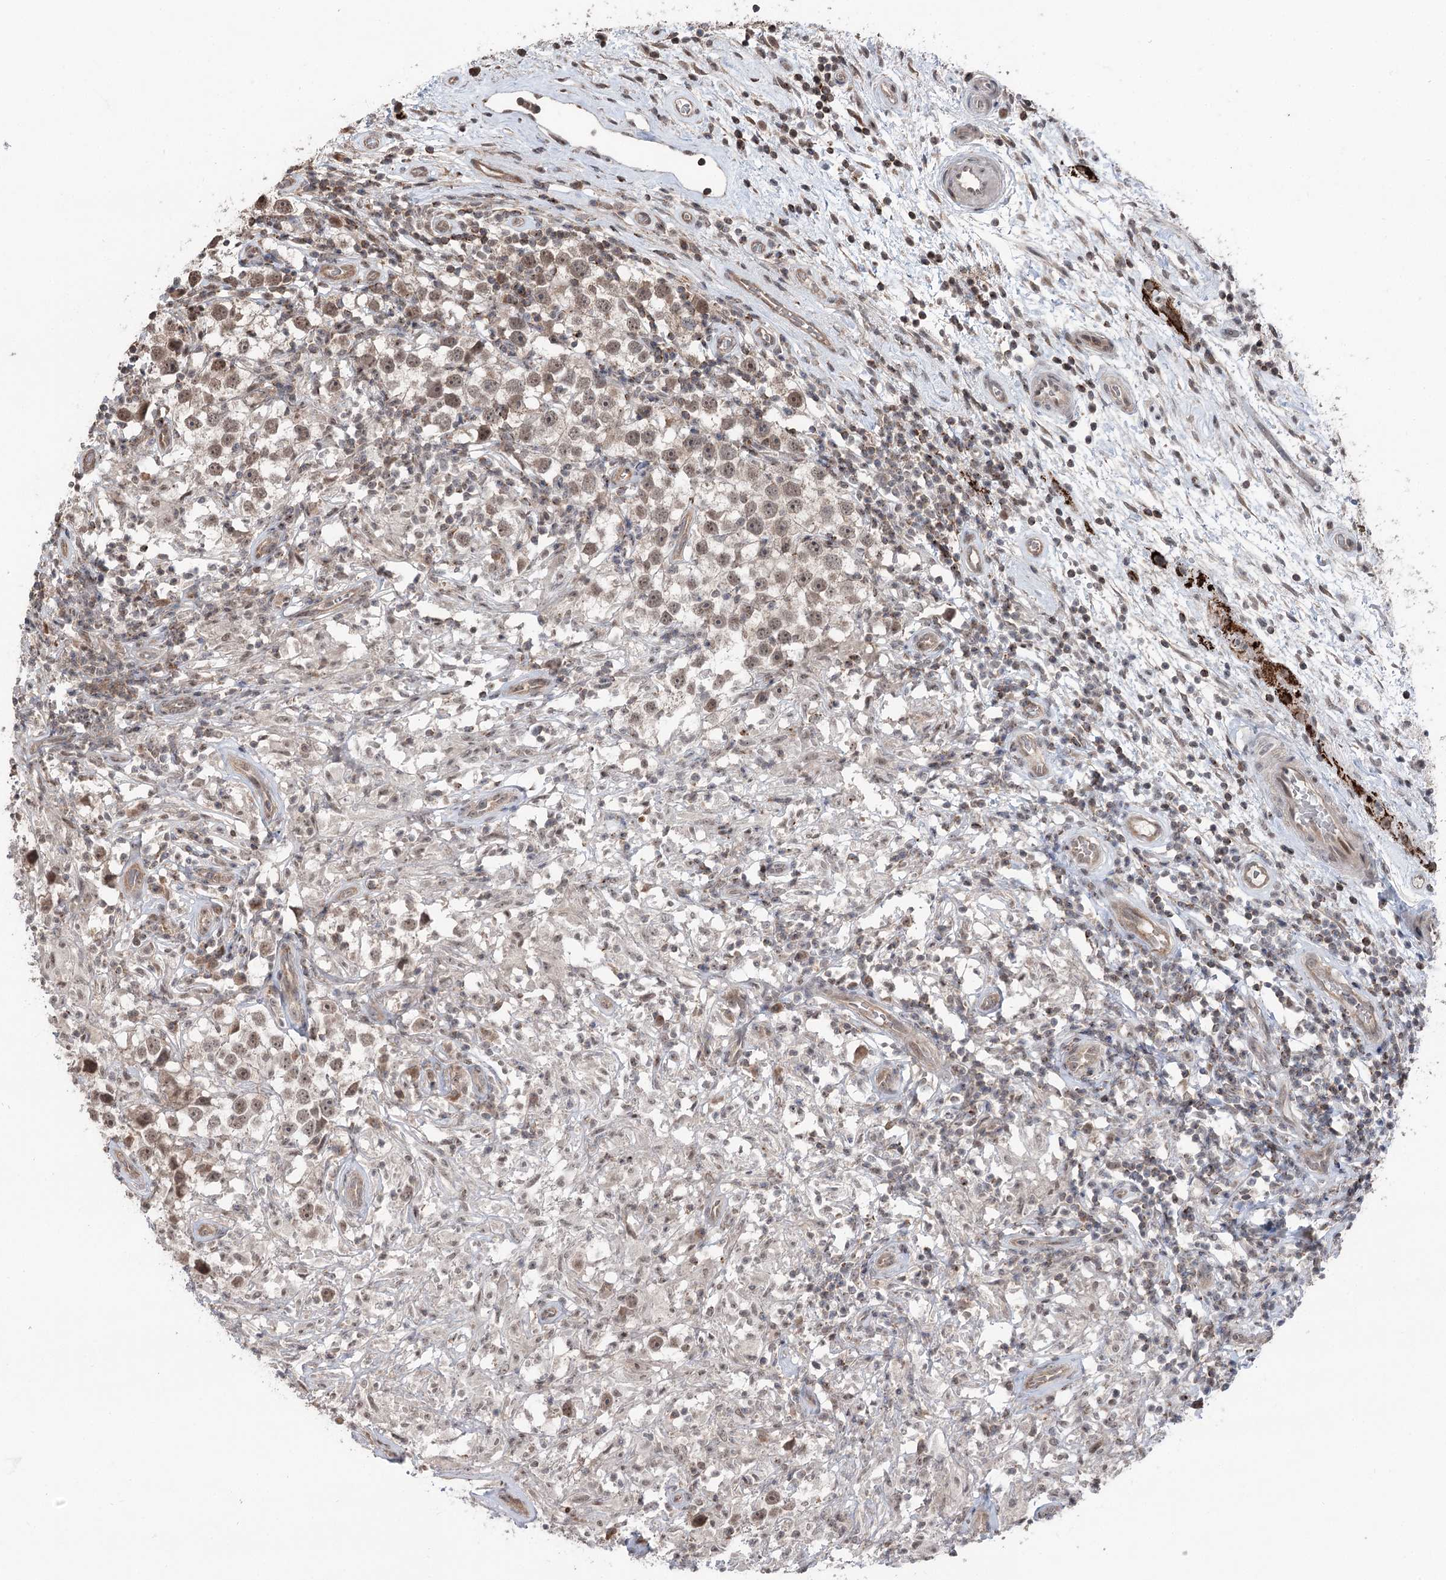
{"staining": {"intensity": "moderate", "quantity": ">75%", "location": "nuclear"}, "tissue": "testis cancer", "cell_type": "Tumor cells", "image_type": "cancer", "snomed": [{"axis": "morphology", "description": "Seminoma, NOS"}, {"axis": "topography", "description": "Testis"}], "caption": "Immunohistochemical staining of human testis cancer (seminoma) exhibits moderate nuclear protein positivity in about >75% of tumor cells. The staining was performed using DAB, with brown indicating positive protein expression. Nuclei are stained blue with hematoxylin.", "gene": "CCSER2", "patient": {"sex": "male", "age": 49}}